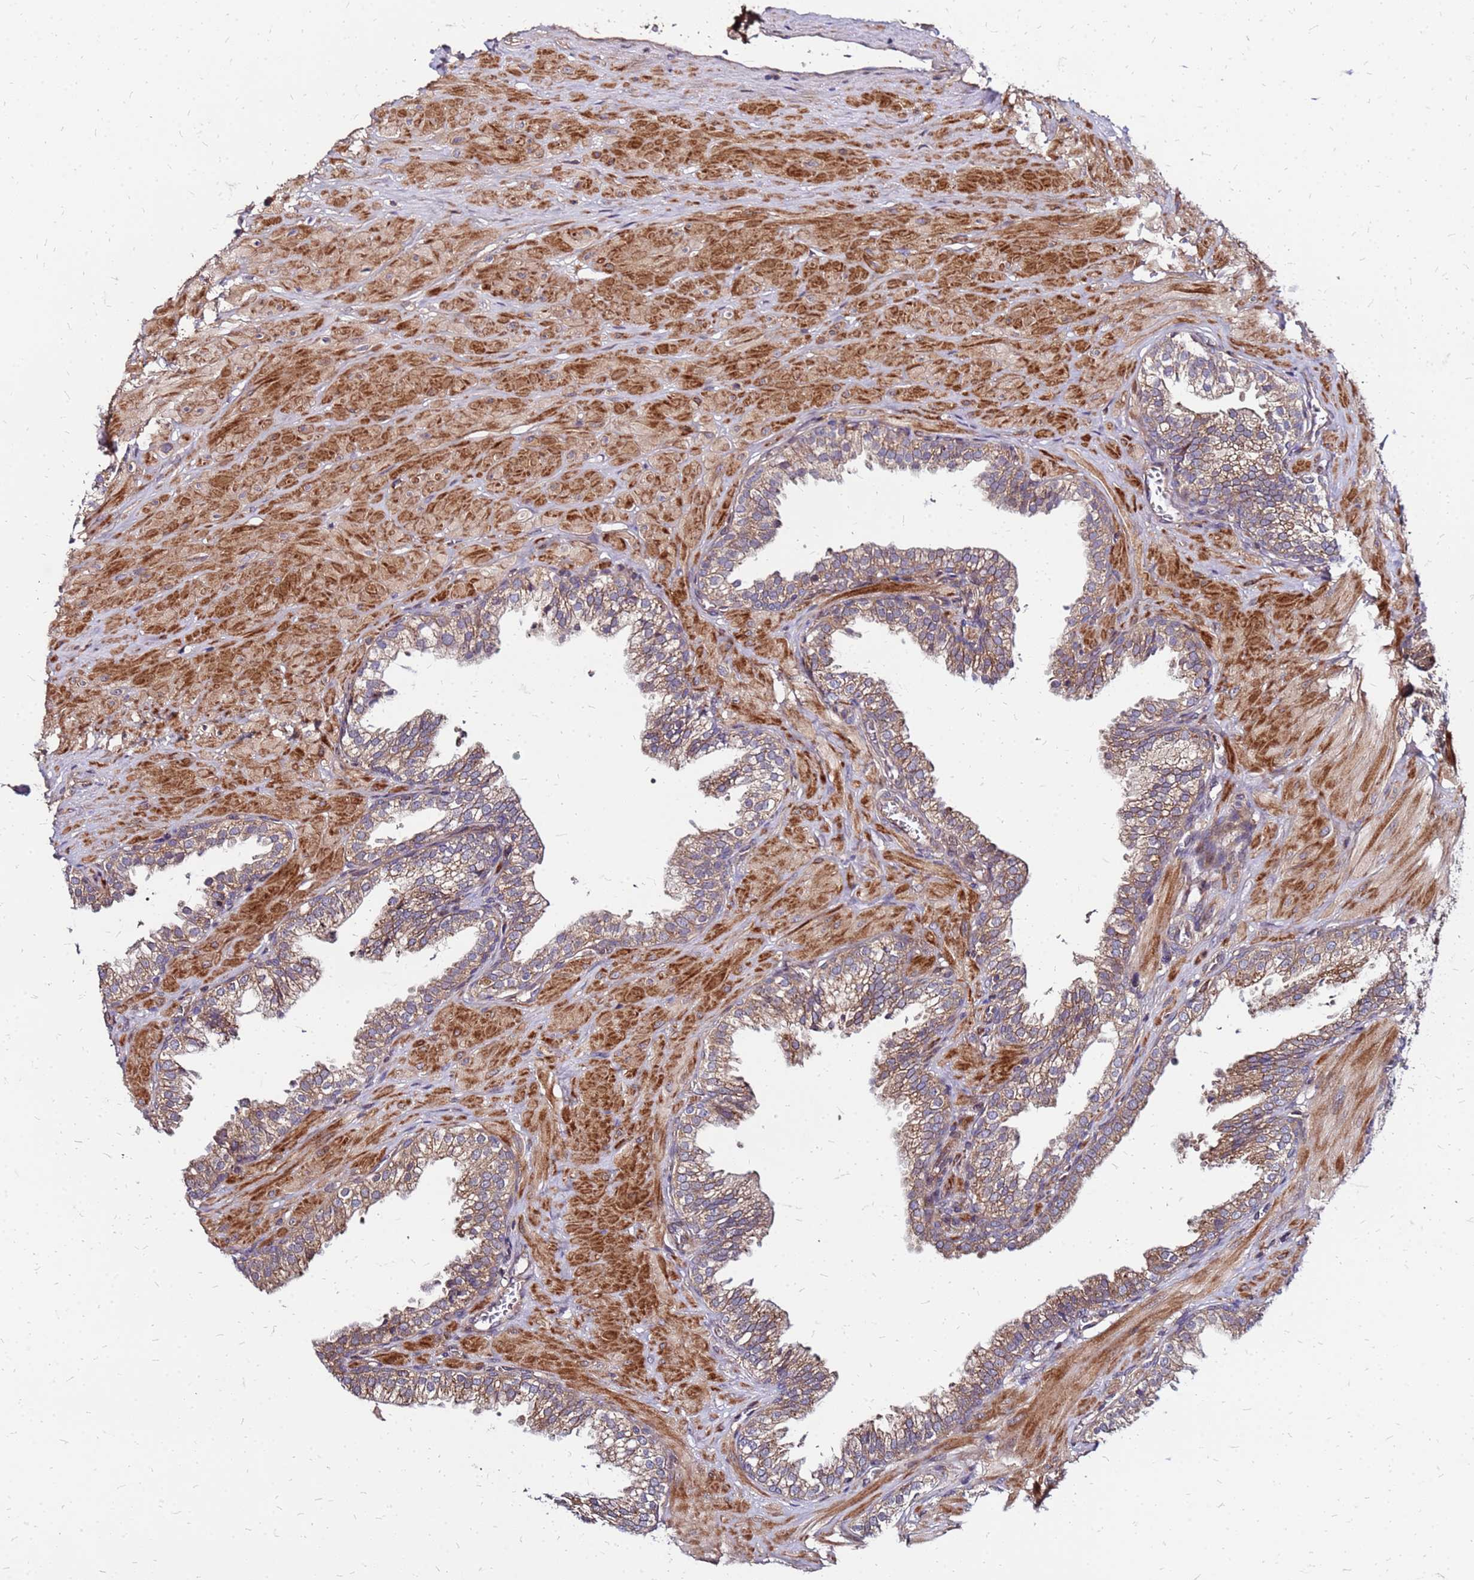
{"staining": {"intensity": "moderate", "quantity": ">75%", "location": "cytoplasmic/membranous"}, "tissue": "prostate", "cell_type": "Glandular cells", "image_type": "normal", "snomed": [{"axis": "morphology", "description": "Normal tissue, NOS"}, {"axis": "topography", "description": "Prostate"}, {"axis": "topography", "description": "Peripheral nerve tissue"}], "caption": "Immunohistochemistry staining of normal prostate, which reveals medium levels of moderate cytoplasmic/membranous positivity in approximately >75% of glandular cells indicating moderate cytoplasmic/membranous protein staining. The staining was performed using DAB (3,3'-diaminobenzidine) (brown) for protein detection and nuclei were counterstained in hematoxylin (blue).", "gene": "CYBC1", "patient": {"sex": "male", "age": 55}}